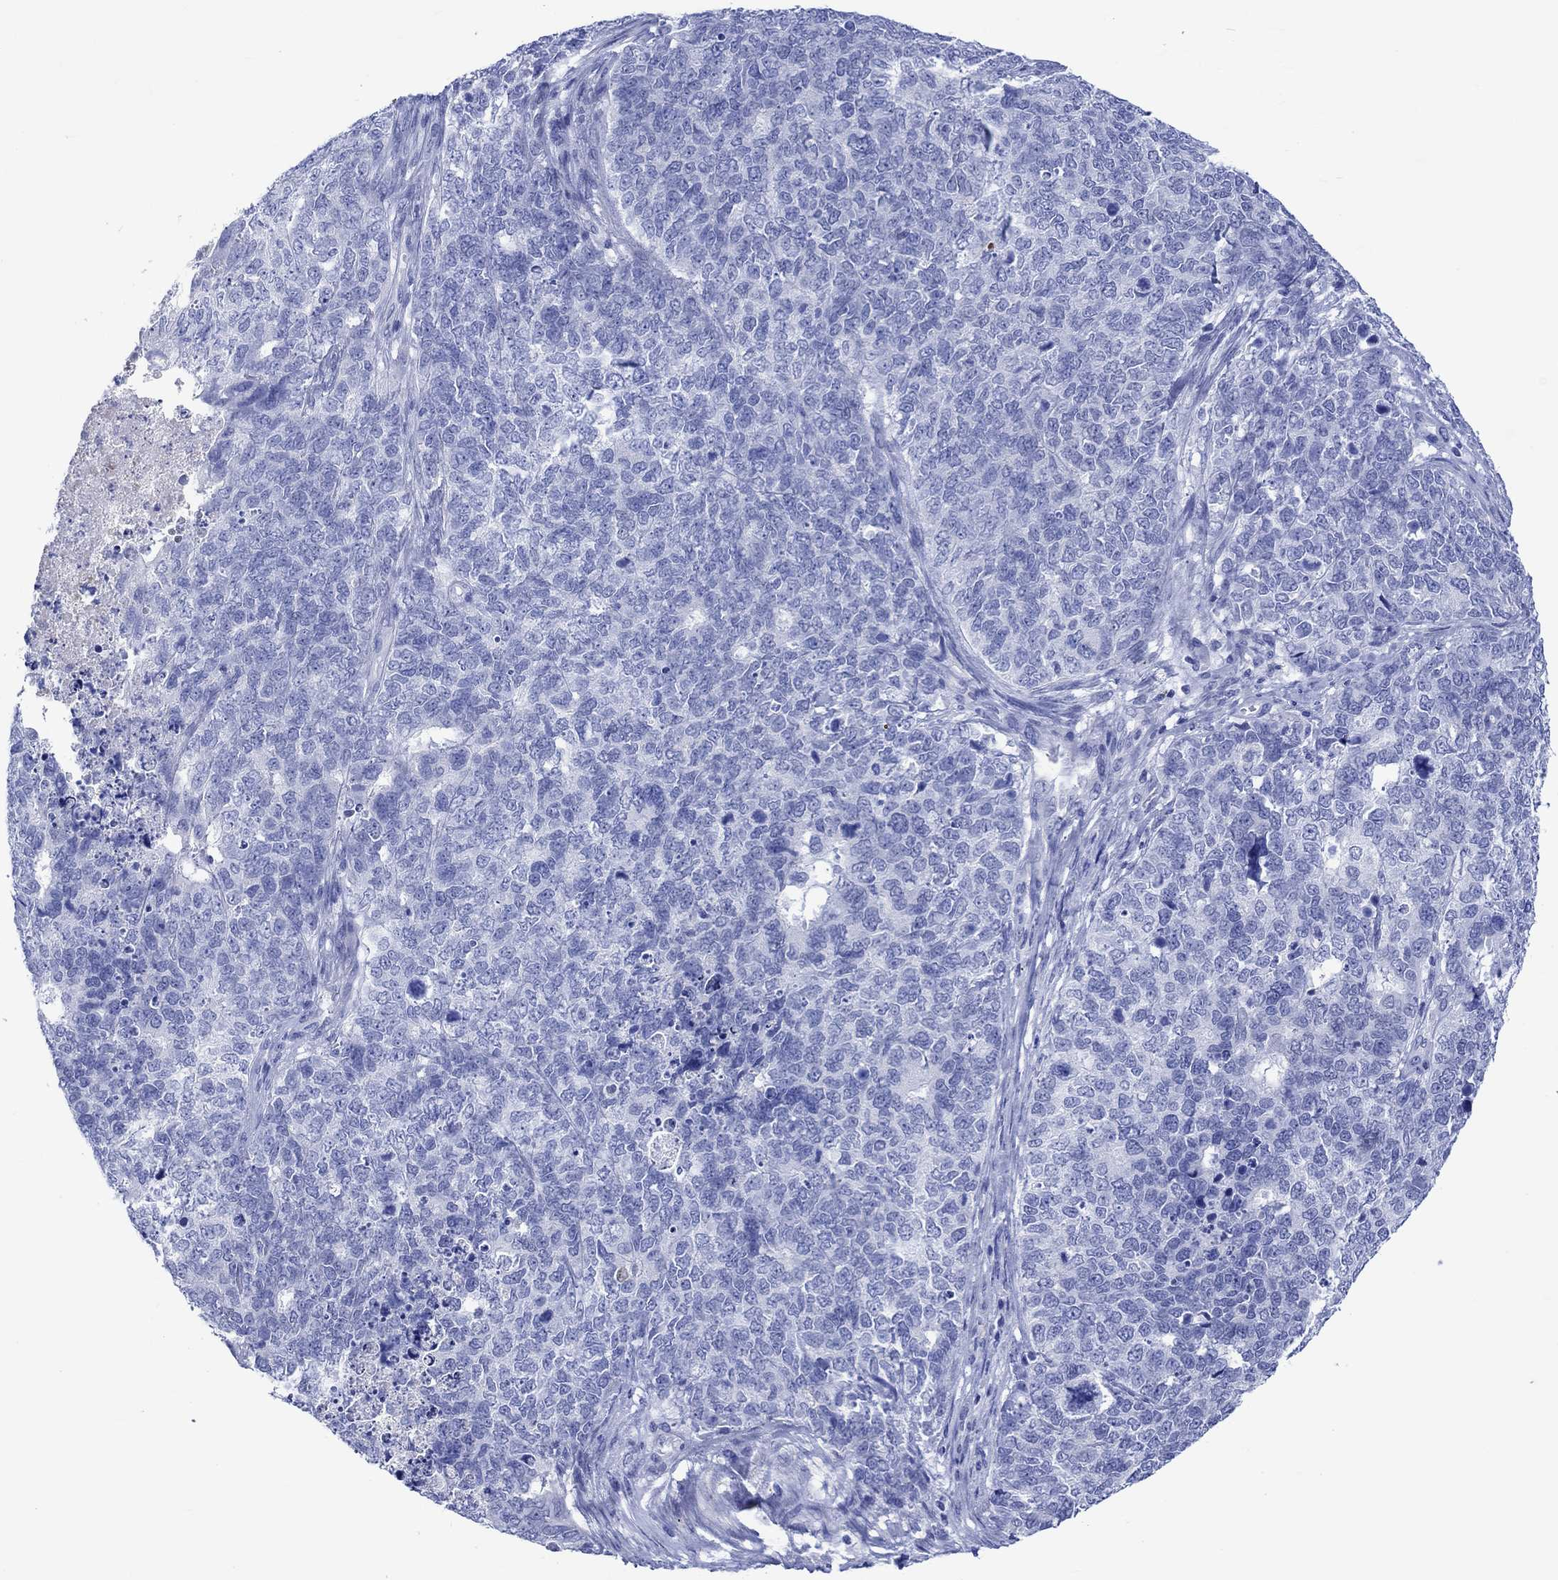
{"staining": {"intensity": "negative", "quantity": "none", "location": "none"}, "tissue": "cervical cancer", "cell_type": "Tumor cells", "image_type": "cancer", "snomed": [{"axis": "morphology", "description": "Squamous cell carcinoma, NOS"}, {"axis": "topography", "description": "Cervix"}], "caption": "Immunohistochemical staining of human cervical cancer (squamous cell carcinoma) shows no significant positivity in tumor cells.", "gene": "KLHL33", "patient": {"sex": "female", "age": 63}}